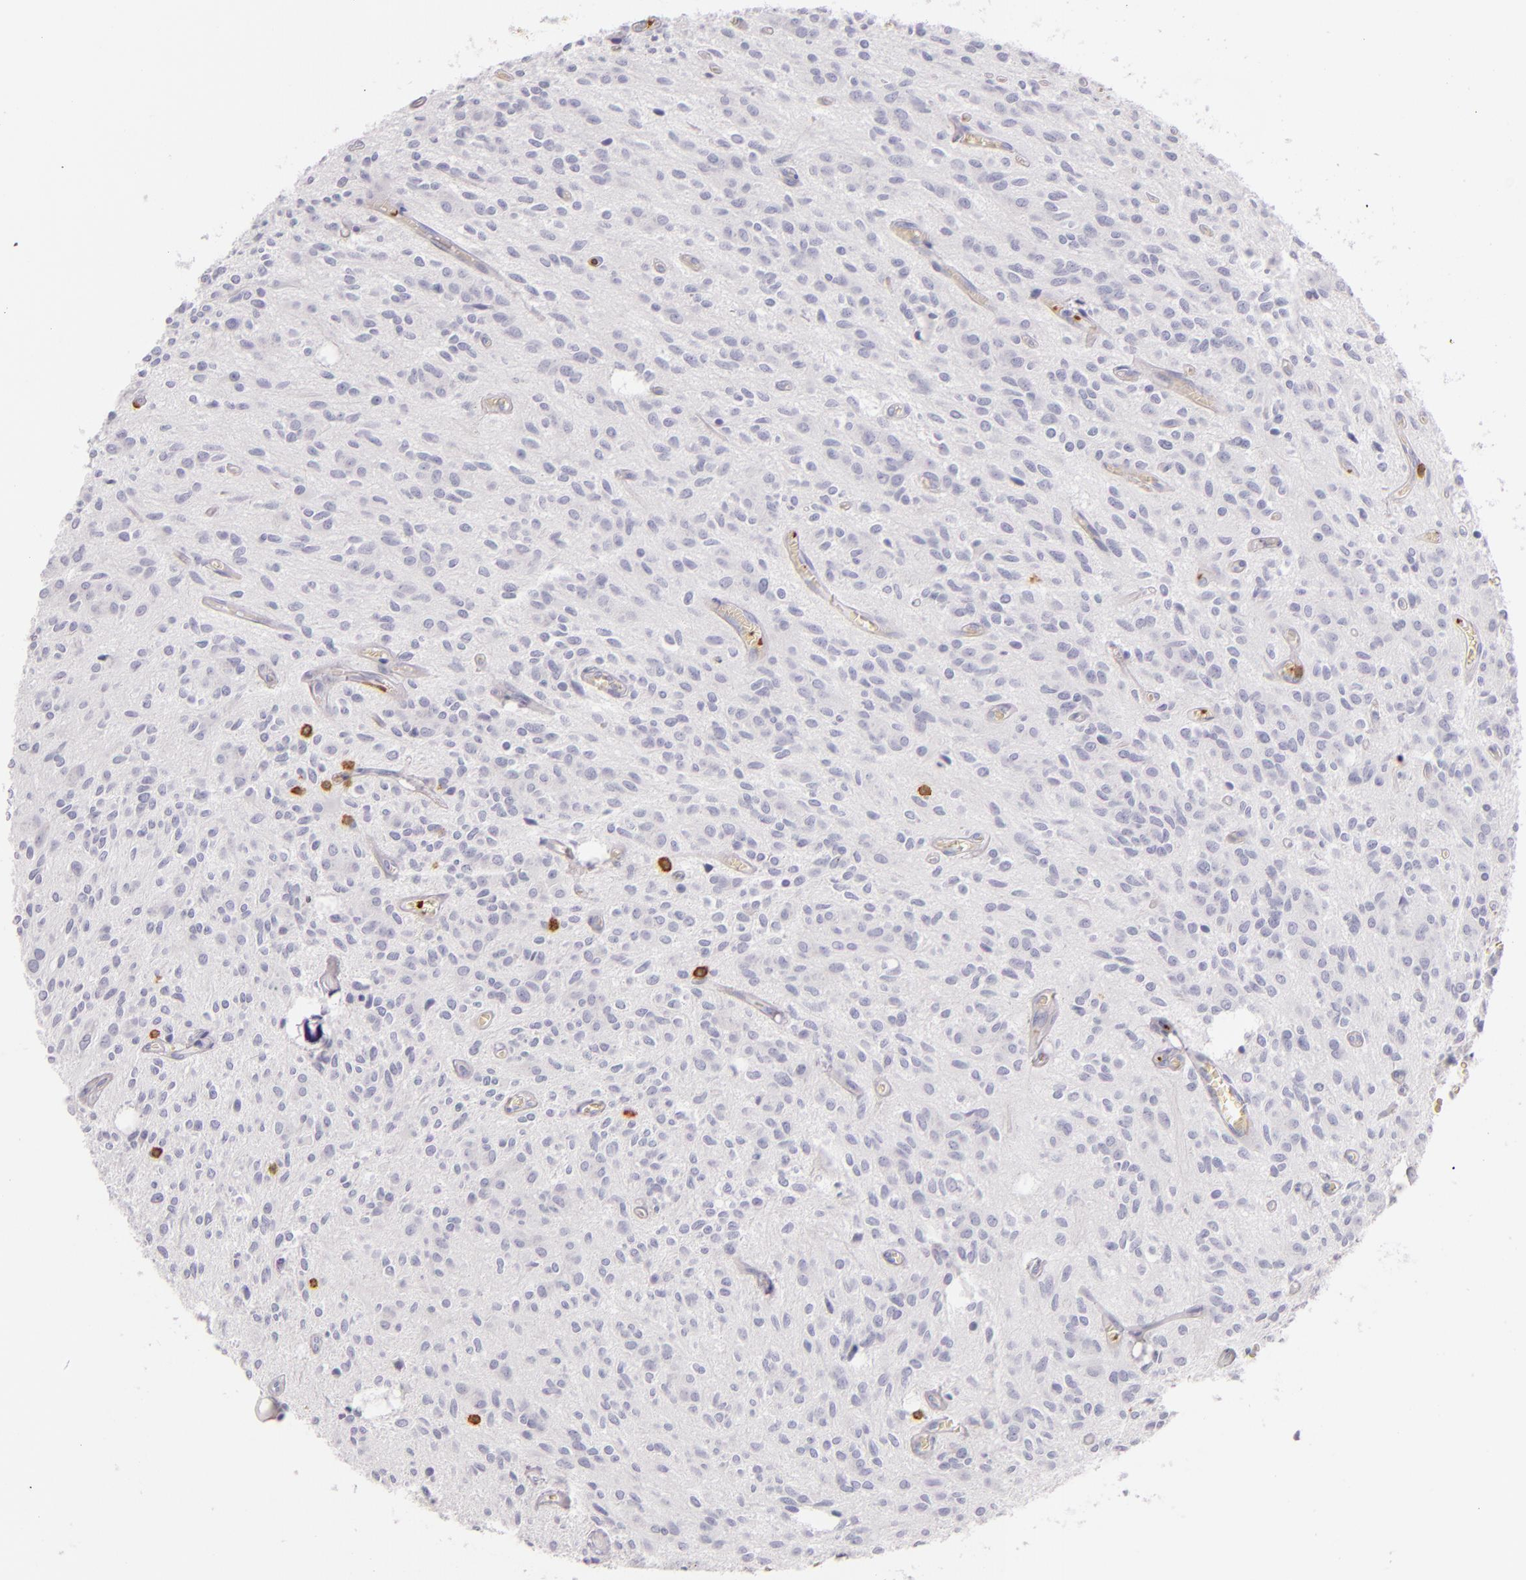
{"staining": {"intensity": "negative", "quantity": "none", "location": "none"}, "tissue": "glioma", "cell_type": "Tumor cells", "image_type": "cancer", "snomed": [{"axis": "morphology", "description": "Glioma, malignant, Low grade"}, {"axis": "topography", "description": "Brain"}], "caption": "Immunohistochemistry (IHC) photomicrograph of neoplastic tissue: low-grade glioma (malignant) stained with DAB (3,3'-diaminobenzidine) shows no significant protein positivity in tumor cells. (DAB (3,3'-diaminobenzidine) immunohistochemistry, high magnification).", "gene": "LAT", "patient": {"sex": "female", "age": 15}}